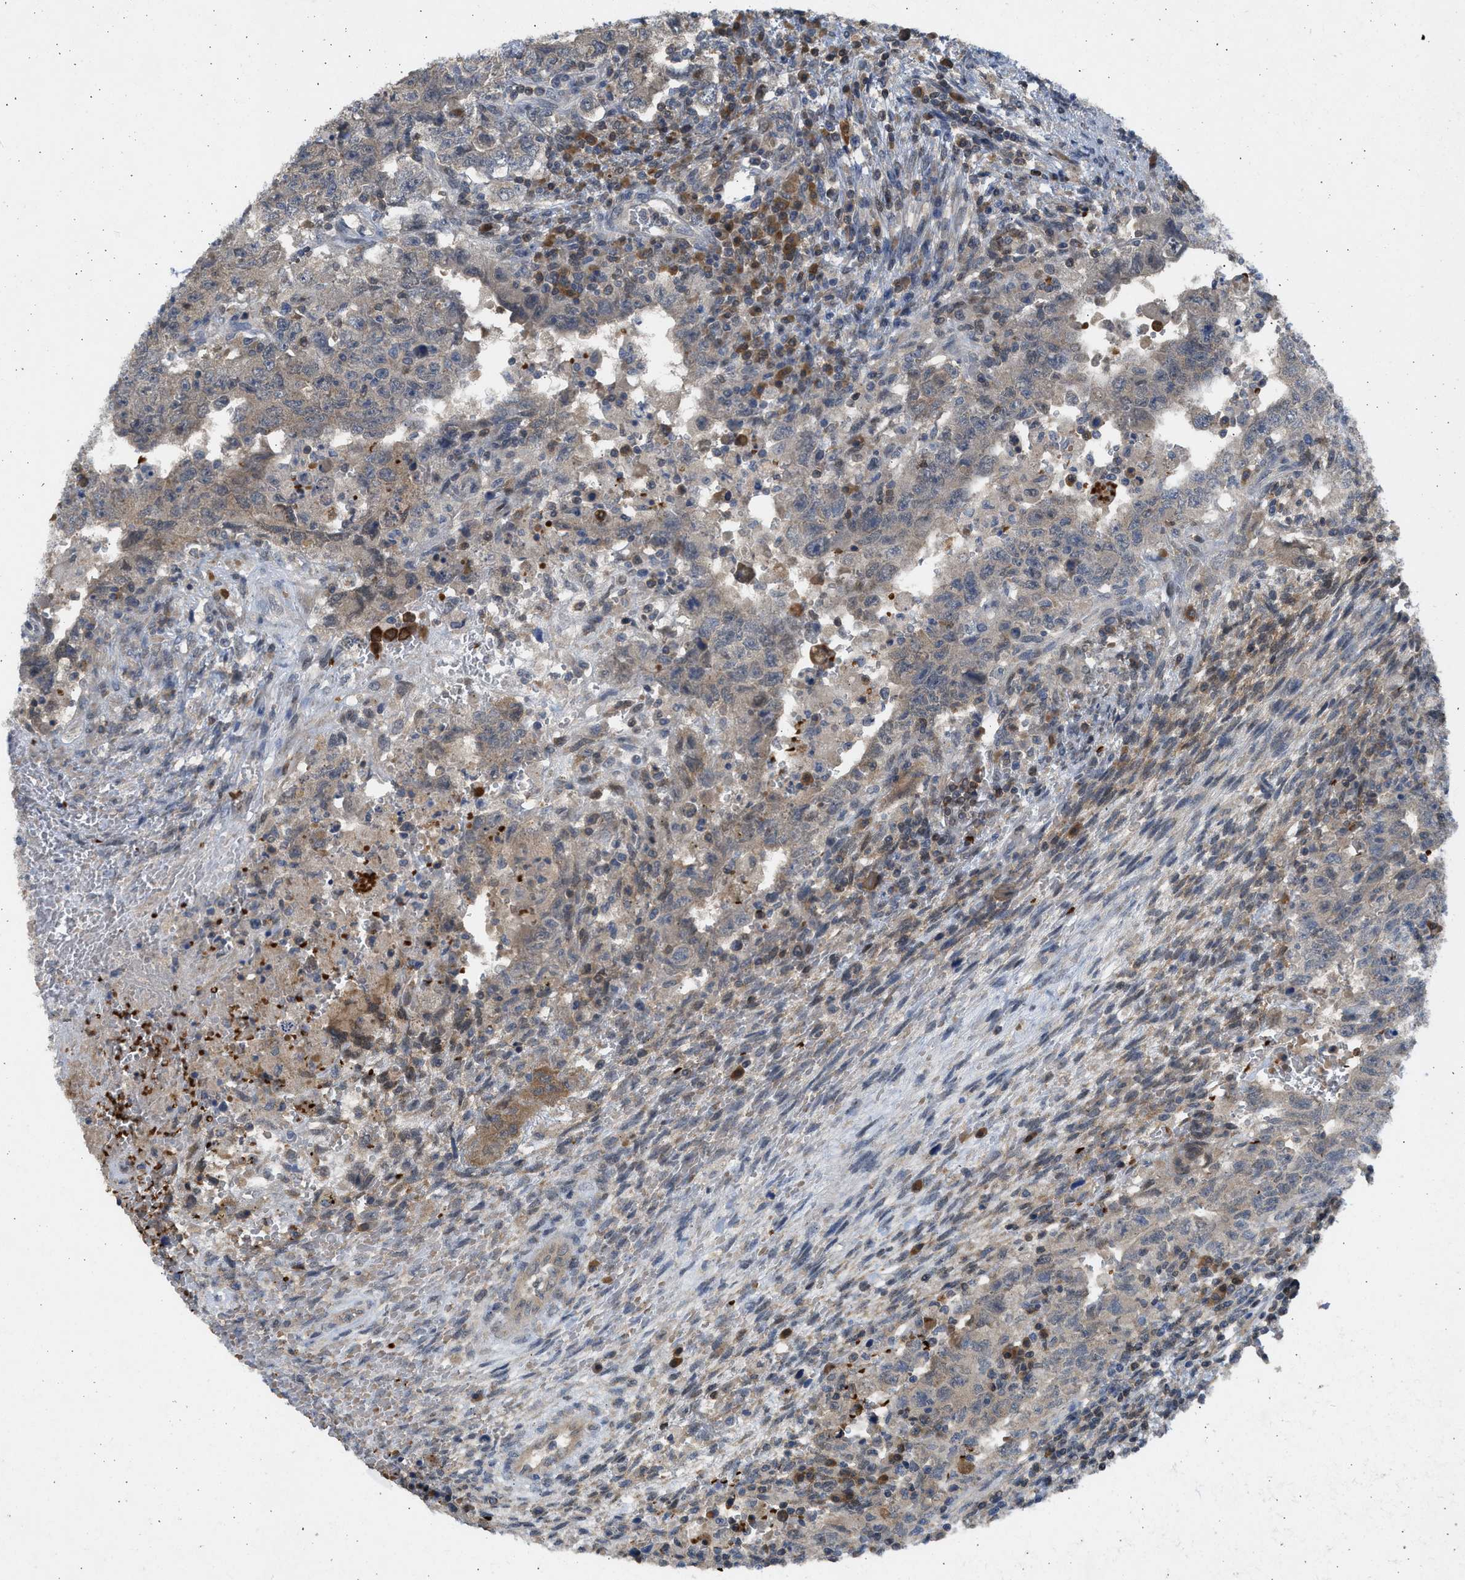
{"staining": {"intensity": "weak", "quantity": ">75%", "location": "cytoplasmic/membranous"}, "tissue": "testis cancer", "cell_type": "Tumor cells", "image_type": "cancer", "snomed": [{"axis": "morphology", "description": "Carcinoma, Embryonal, NOS"}, {"axis": "topography", "description": "Testis"}], "caption": "The image exhibits immunohistochemical staining of testis cancer (embryonal carcinoma). There is weak cytoplasmic/membranous expression is present in approximately >75% of tumor cells.", "gene": "MAPK7", "patient": {"sex": "male", "age": 26}}